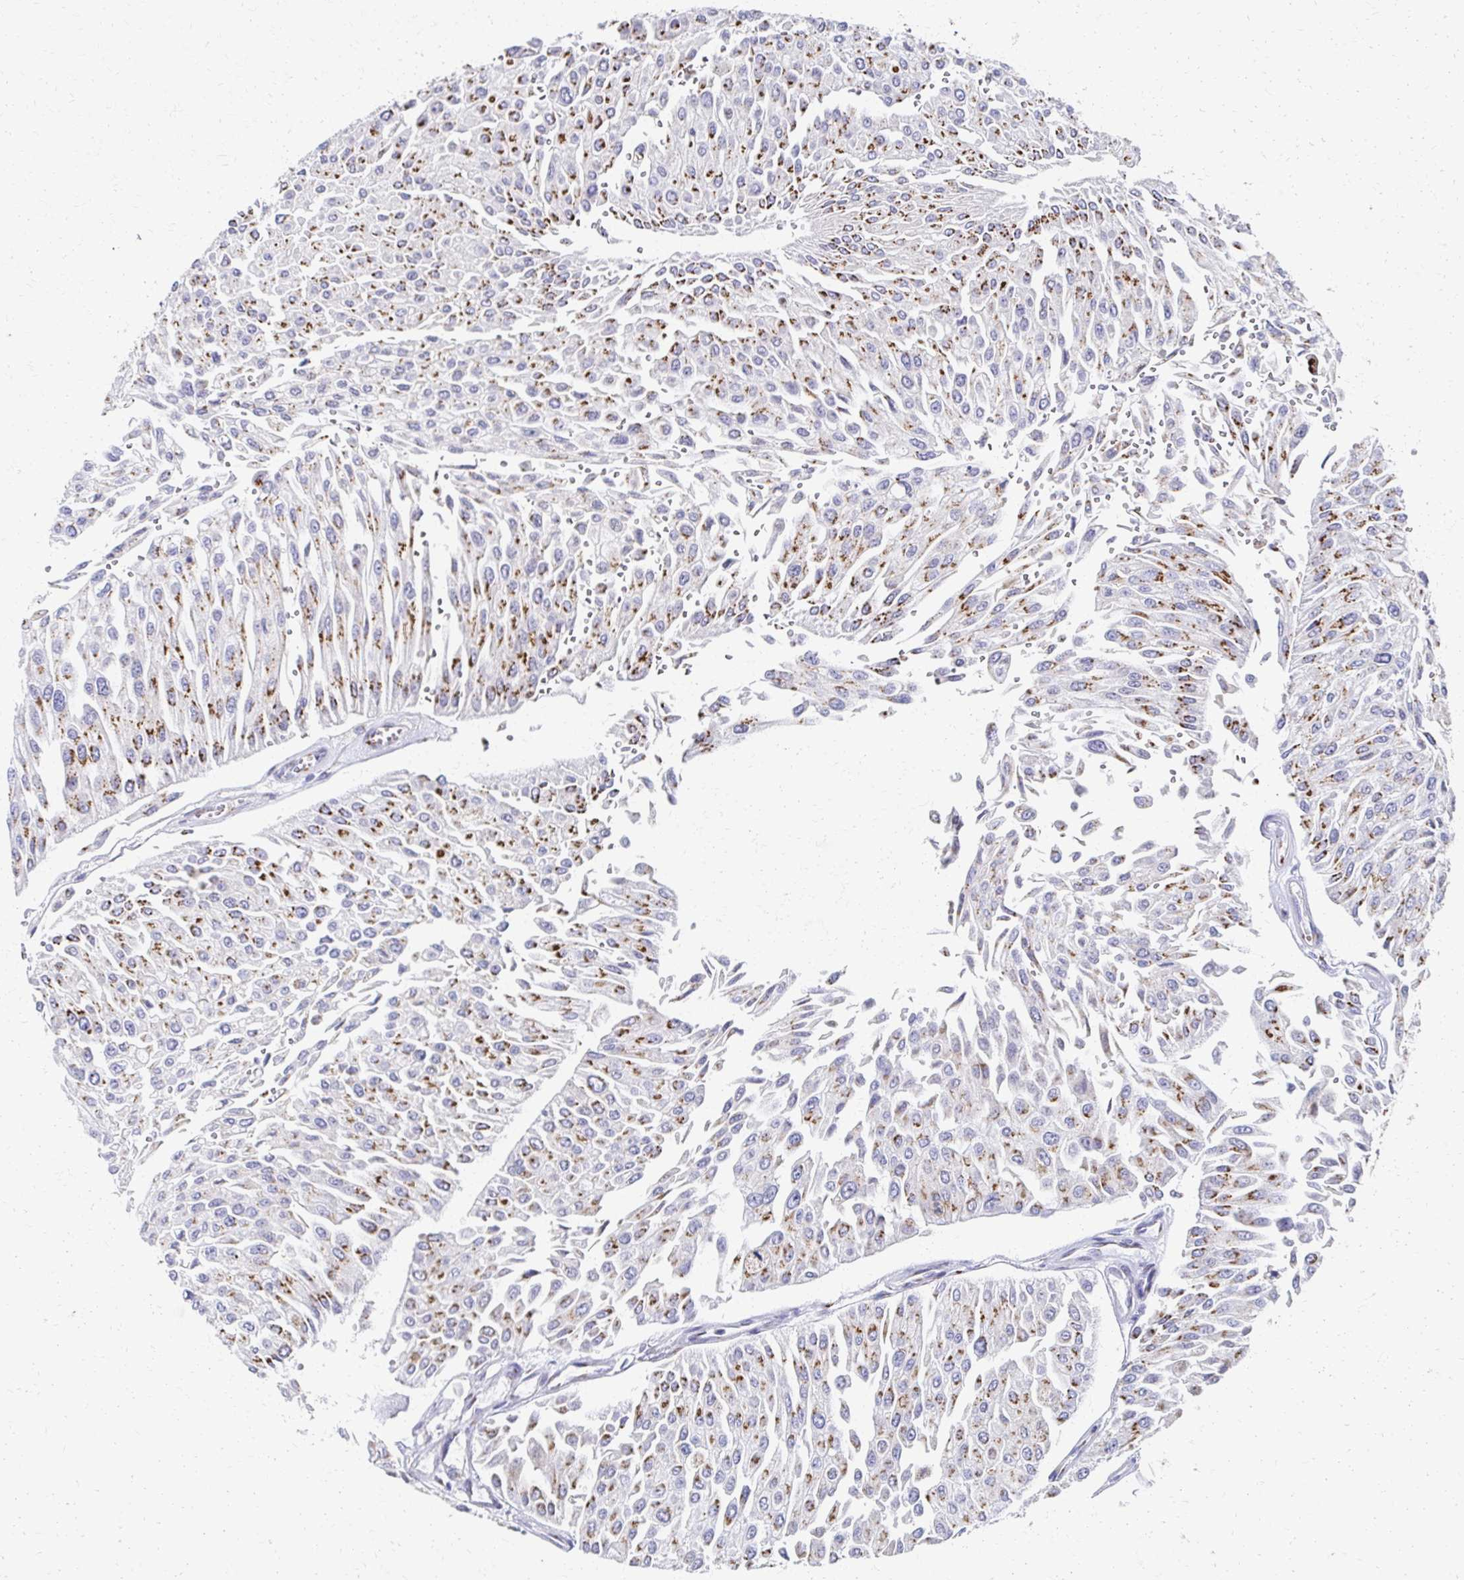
{"staining": {"intensity": "moderate", "quantity": "25%-75%", "location": "cytoplasmic/membranous"}, "tissue": "urothelial cancer", "cell_type": "Tumor cells", "image_type": "cancer", "snomed": [{"axis": "morphology", "description": "Urothelial carcinoma, NOS"}, {"axis": "topography", "description": "Urinary bladder"}], "caption": "Immunohistochemical staining of transitional cell carcinoma shows medium levels of moderate cytoplasmic/membranous staining in about 25%-75% of tumor cells.", "gene": "TM9SF1", "patient": {"sex": "male", "age": 67}}